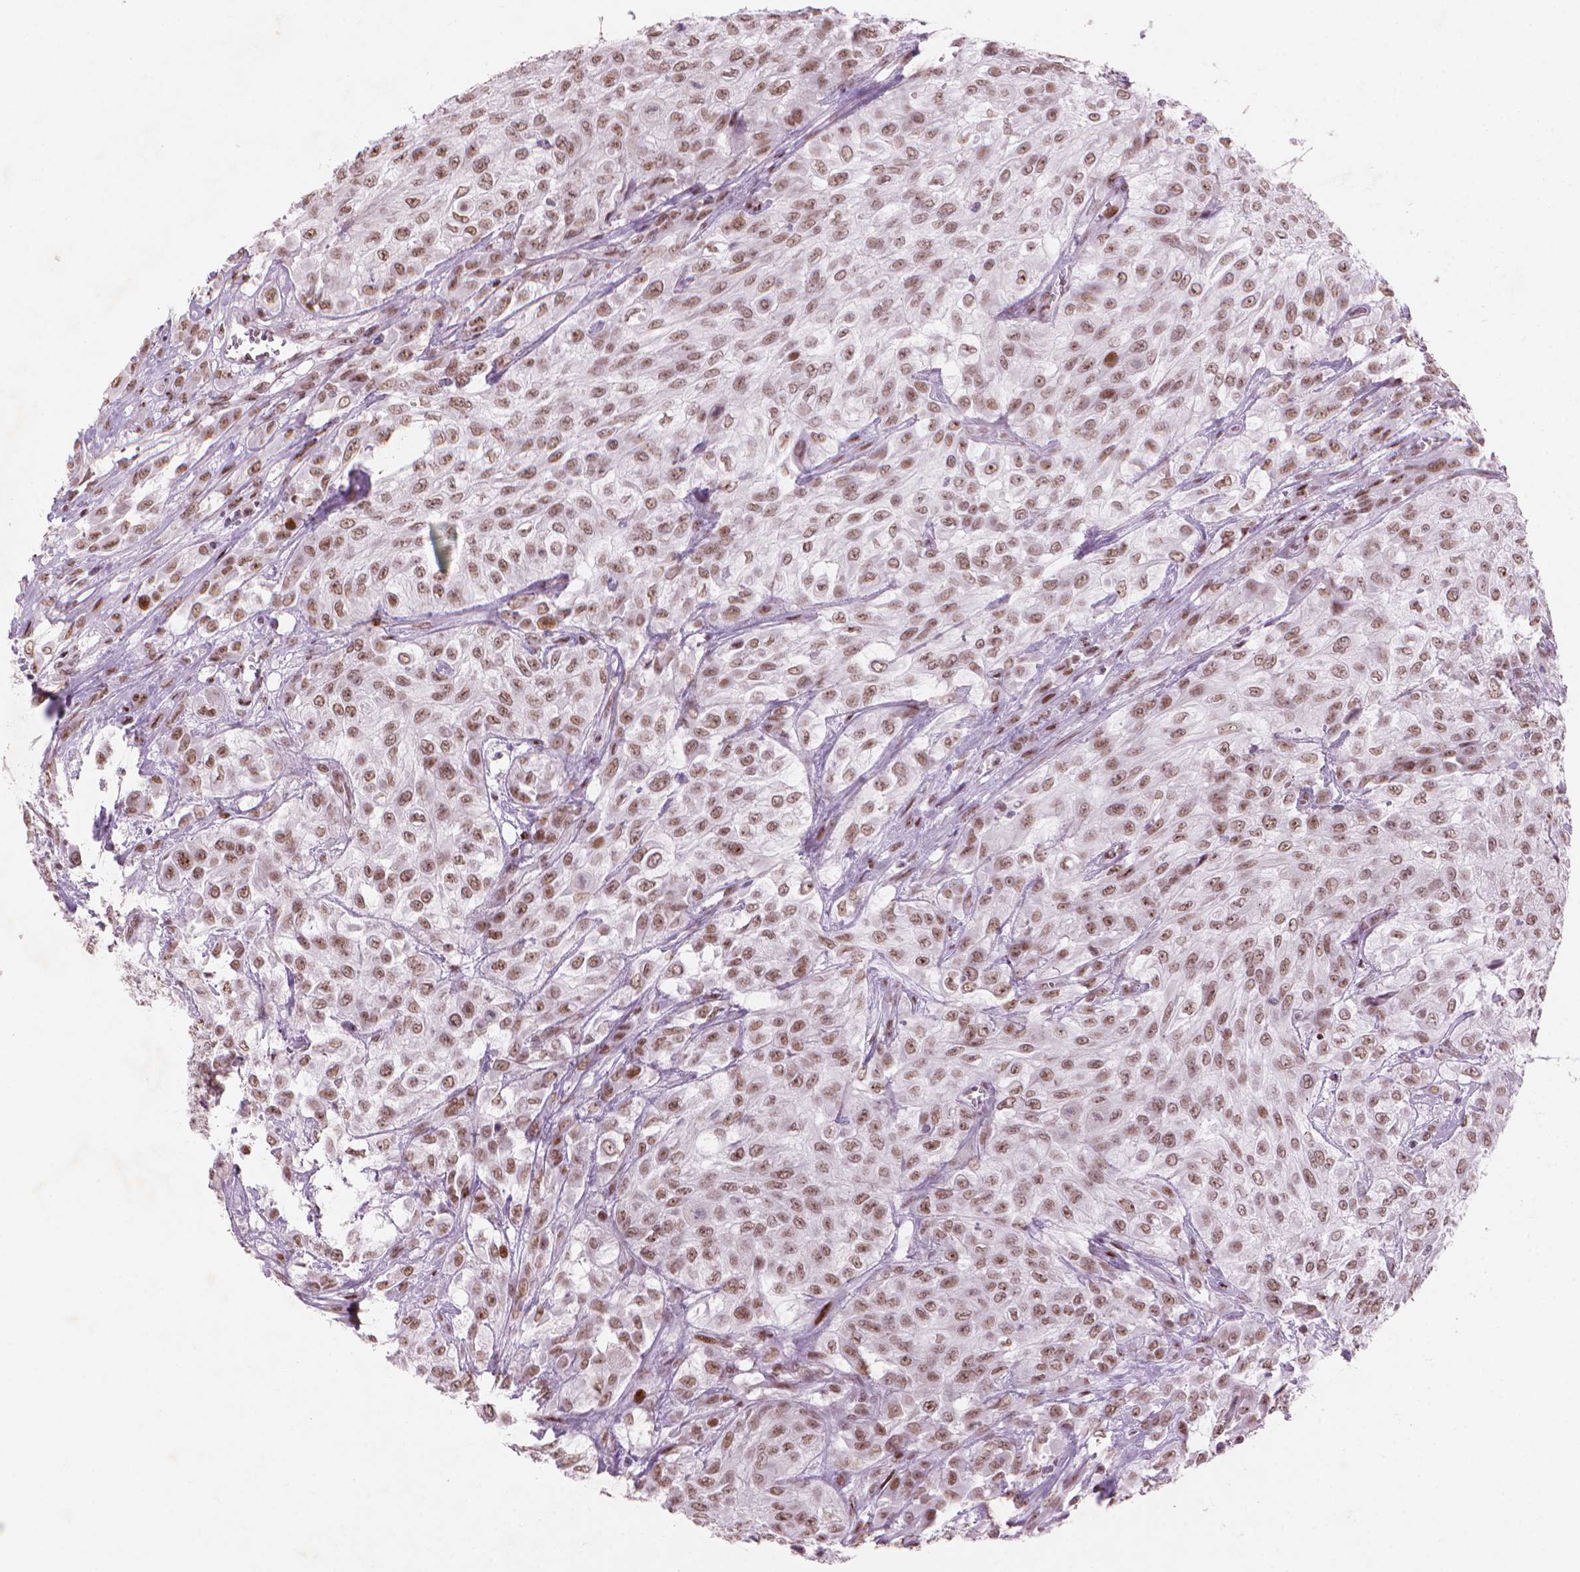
{"staining": {"intensity": "moderate", "quantity": ">75%", "location": "nuclear"}, "tissue": "urothelial cancer", "cell_type": "Tumor cells", "image_type": "cancer", "snomed": [{"axis": "morphology", "description": "Urothelial carcinoma, High grade"}, {"axis": "topography", "description": "Urinary bladder"}], "caption": "Tumor cells reveal moderate nuclear staining in about >75% of cells in urothelial cancer. (IHC, brightfield microscopy, high magnification).", "gene": "HES7", "patient": {"sex": "male", "age": 57}}